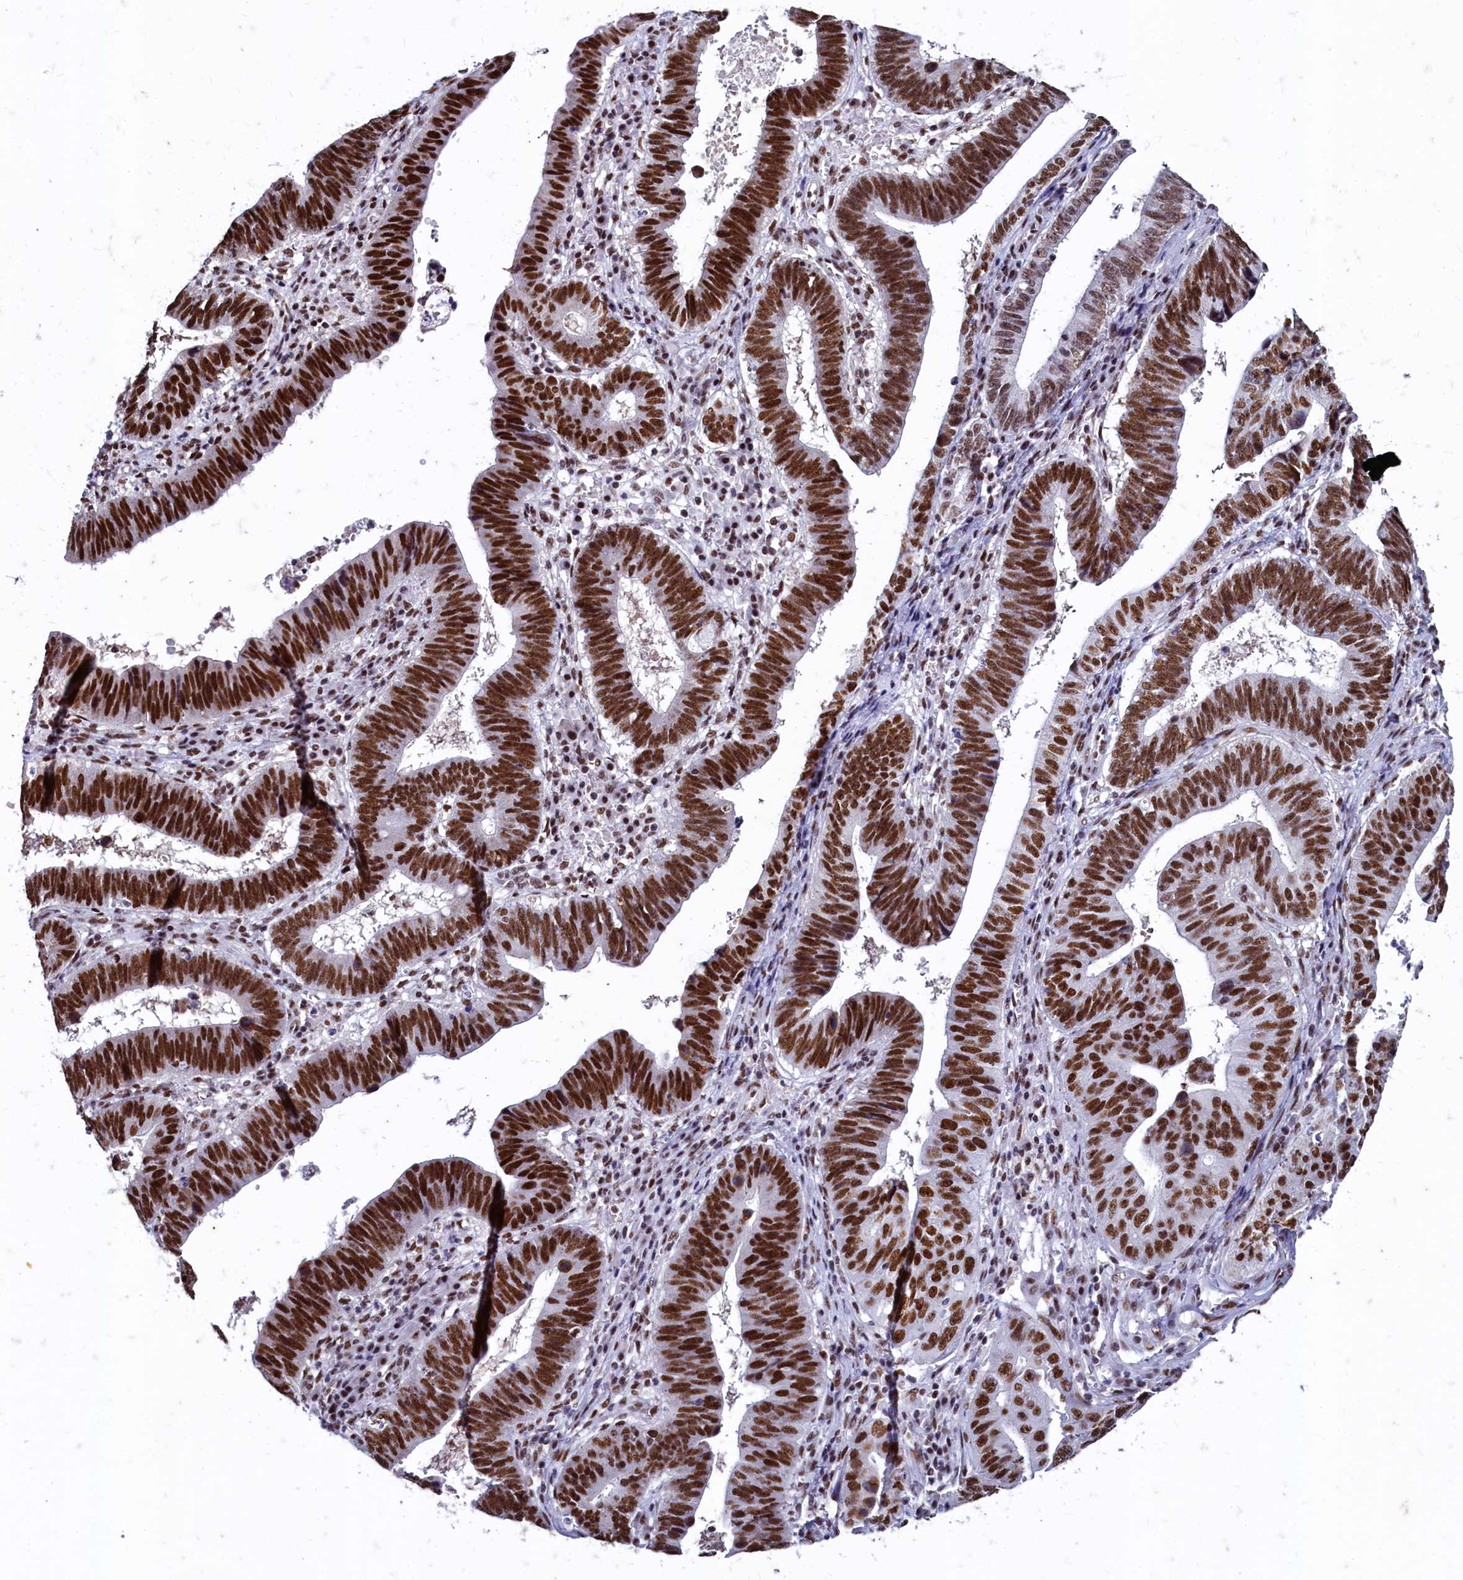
{"staining": {"intensity": "strong", "quantity": ">75%", "location": "nuclear"}, "tissue": "stomach cancer", "cell_type": "Tumor cells", "image_type": "cancer", "snomed": [{"axis": "morphology", "description": "Adenocarcinoma, NOS"}, {"axis": "topography", "description": "Stomach"}], "caption": "Immunohistochemistry (DAB) staining of human stomach adenocarcinoma exhibits strong nuclear protein staining in about >75% of tumor cells.", "gene": "CPSF7", "patient": {"sex": "male", "age": 59}}